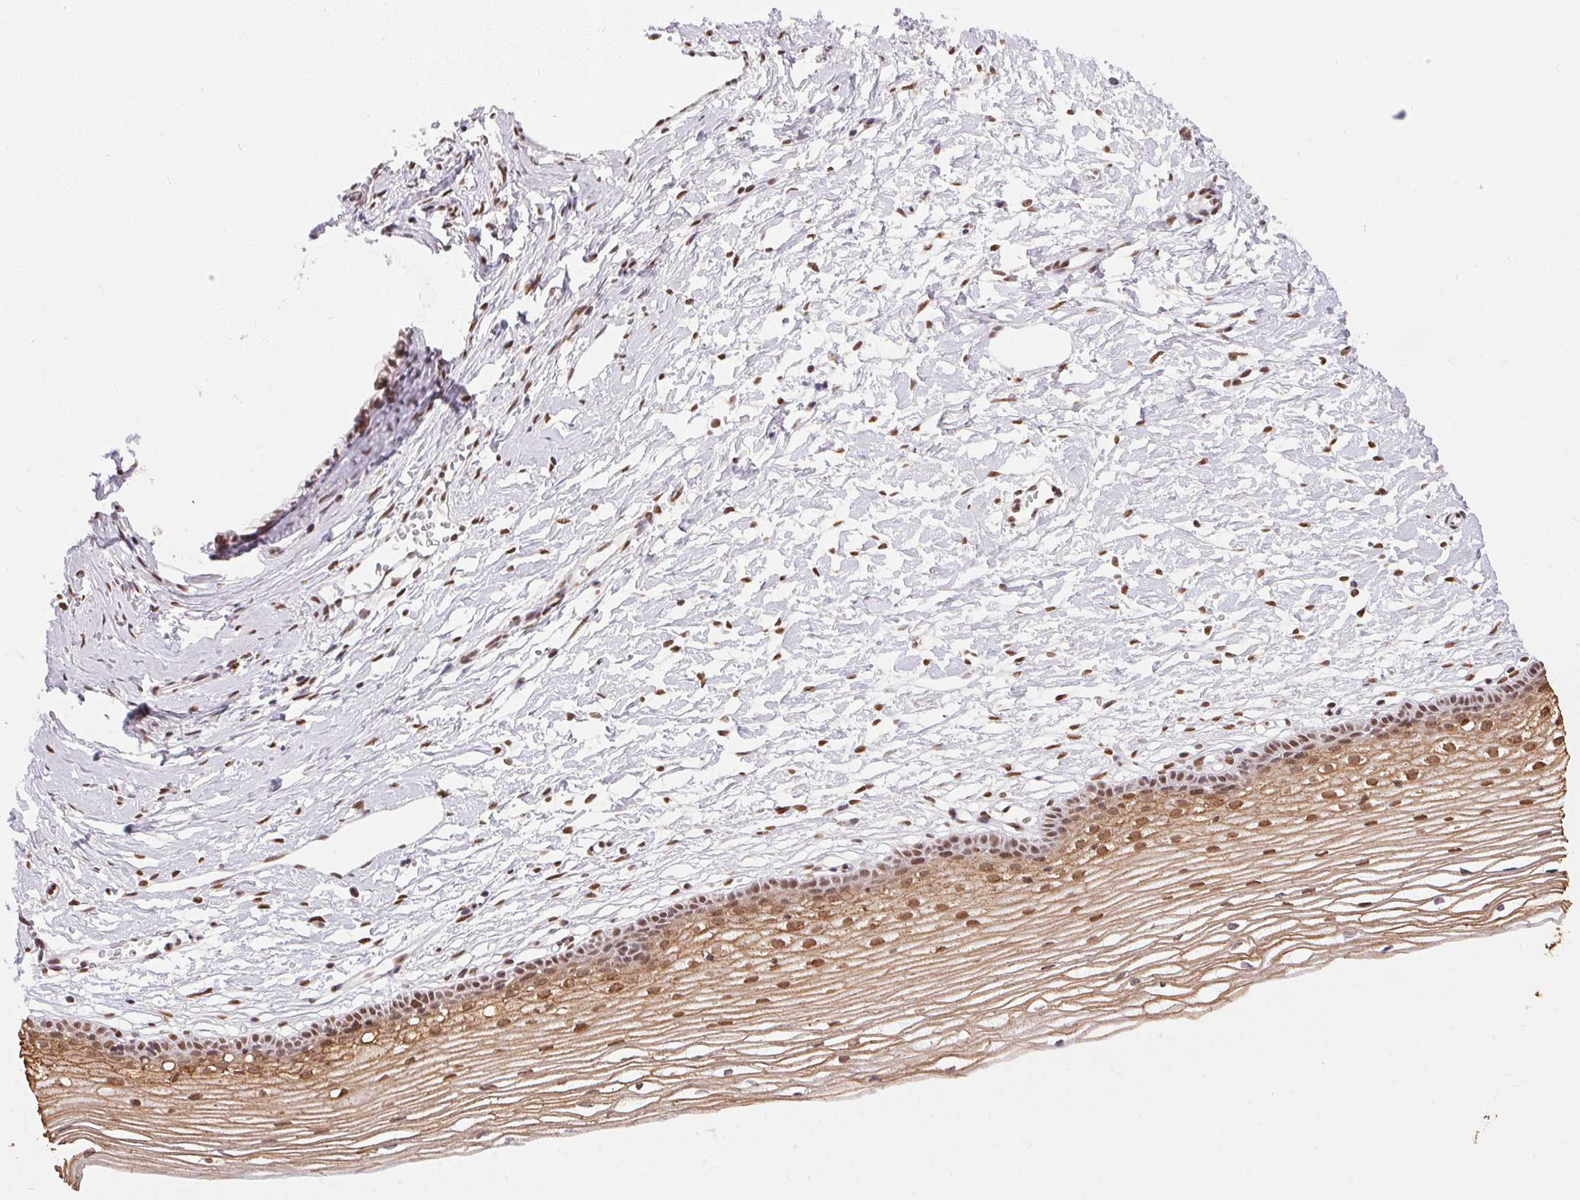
{"staining": {"intensity": "moderate", "quantity": ">75%", "location": "nuclear"}, "tissue": "cervix", "cell_type": "Glandular cells", "image_type": "normal", "snomed": [{"axis": "morphology", "description": "Normal tissue, NOS"}, {"axis": "topography", "description": "Cervix"}], "caption": "An immunohistochemistry photomicrograph of benign tissue is shown. Protein staining in brown shows moderate nuclear positivity in cervix within glandular cells.", "gene": "NFE2L1", "patient": {"sex": "female", "age": 40}}